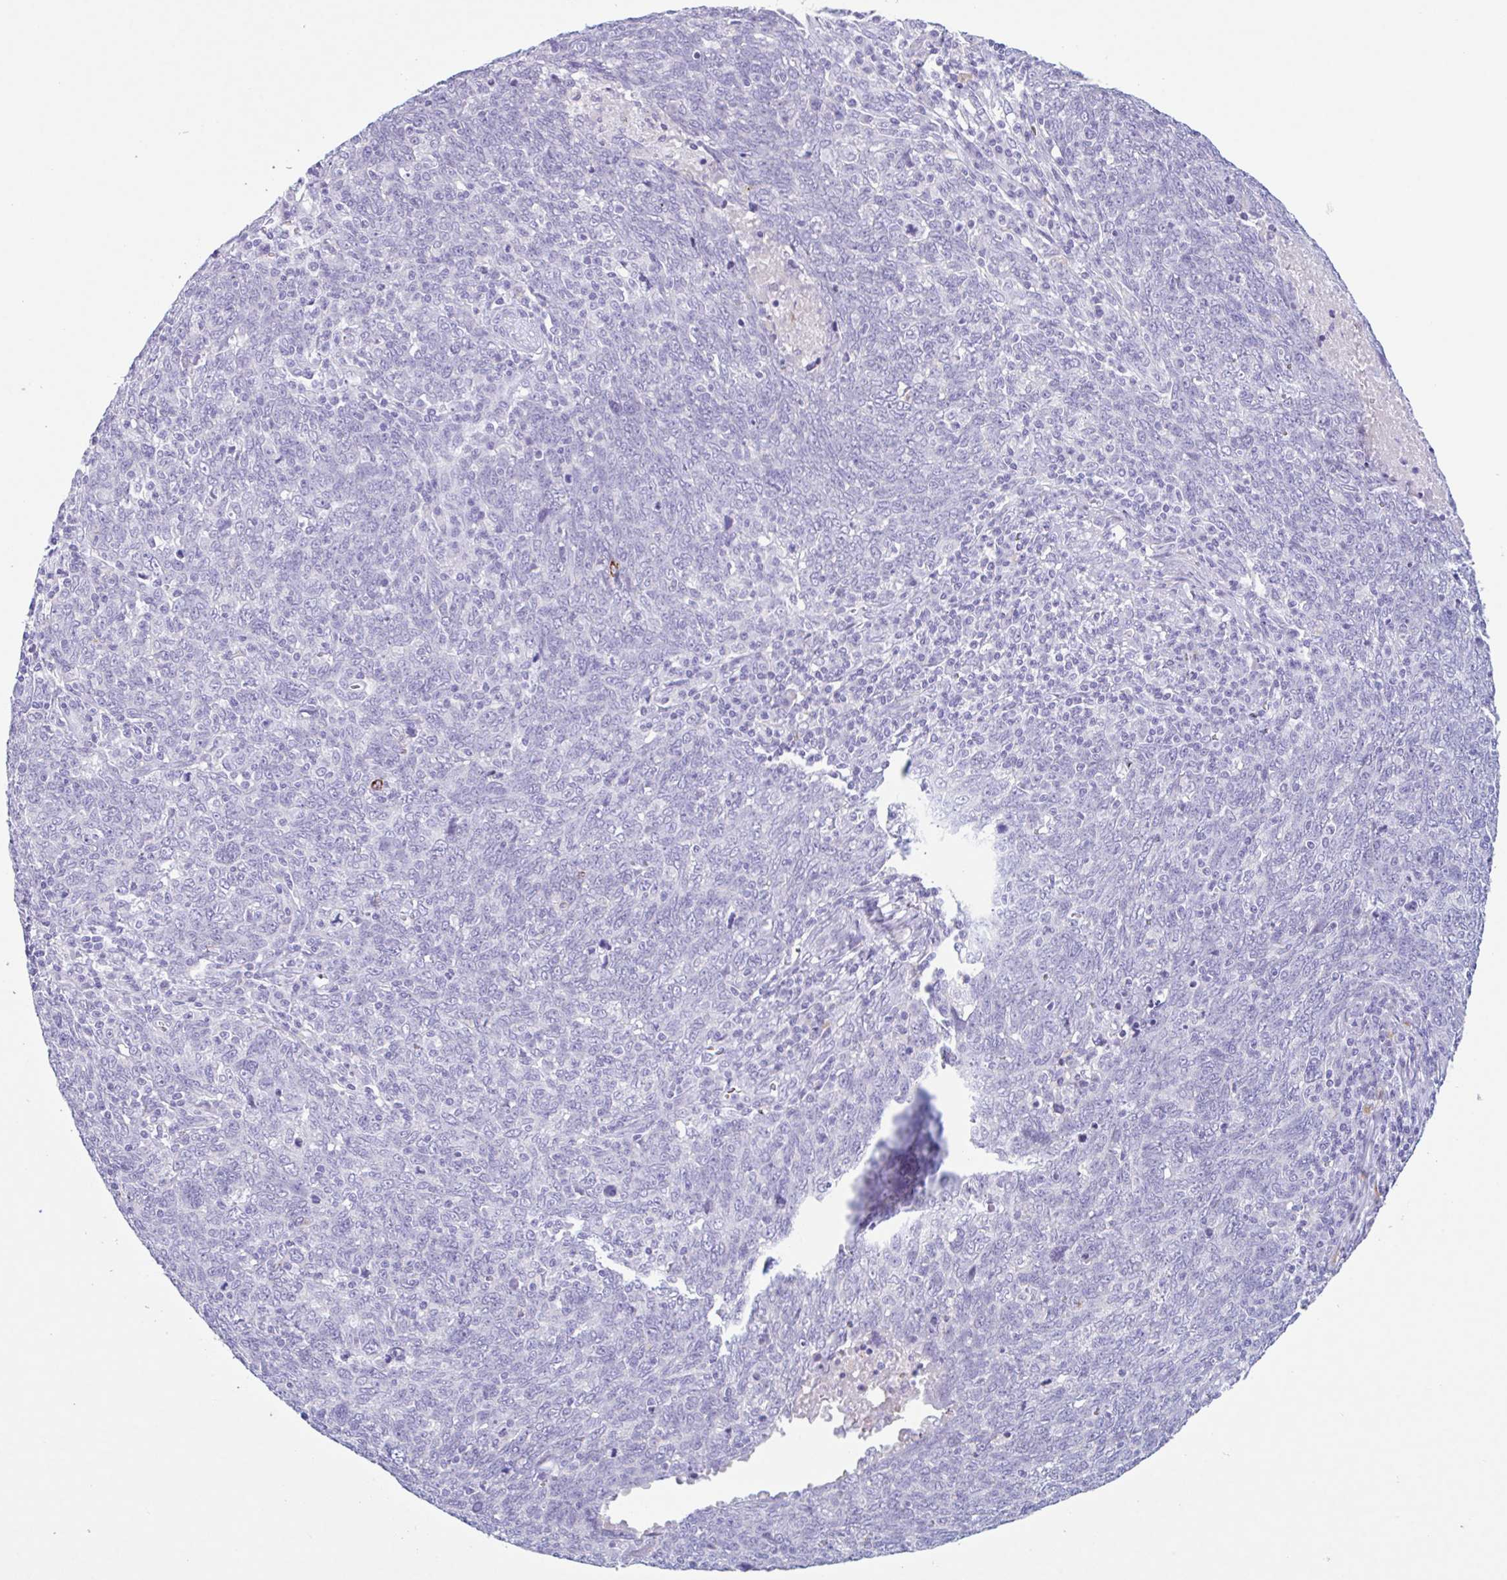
{"staining": {"intensity": "negative", "quantity": "none", "location": "none"}, "tissue": "lung cancer", "cell_type": "Tumor cells", "image_type": "cancer", "snomed": [{"axis": "morphology", "description": "Squamous cell carcinoma, NOS"}, {"axis": "topography", "description": "Lung"}], "caption": "Tumor cells show no significant expression in lung squamous cell carcinoma. Brightfield microscopy of immunohistochemistry stained with DAB (3,3'-diaminobenzidine) (brown) and hematoxylin (blue), captured at high magnification.", "gene": "DTWD2", "patient": {"sex": "female", "age": 72}}